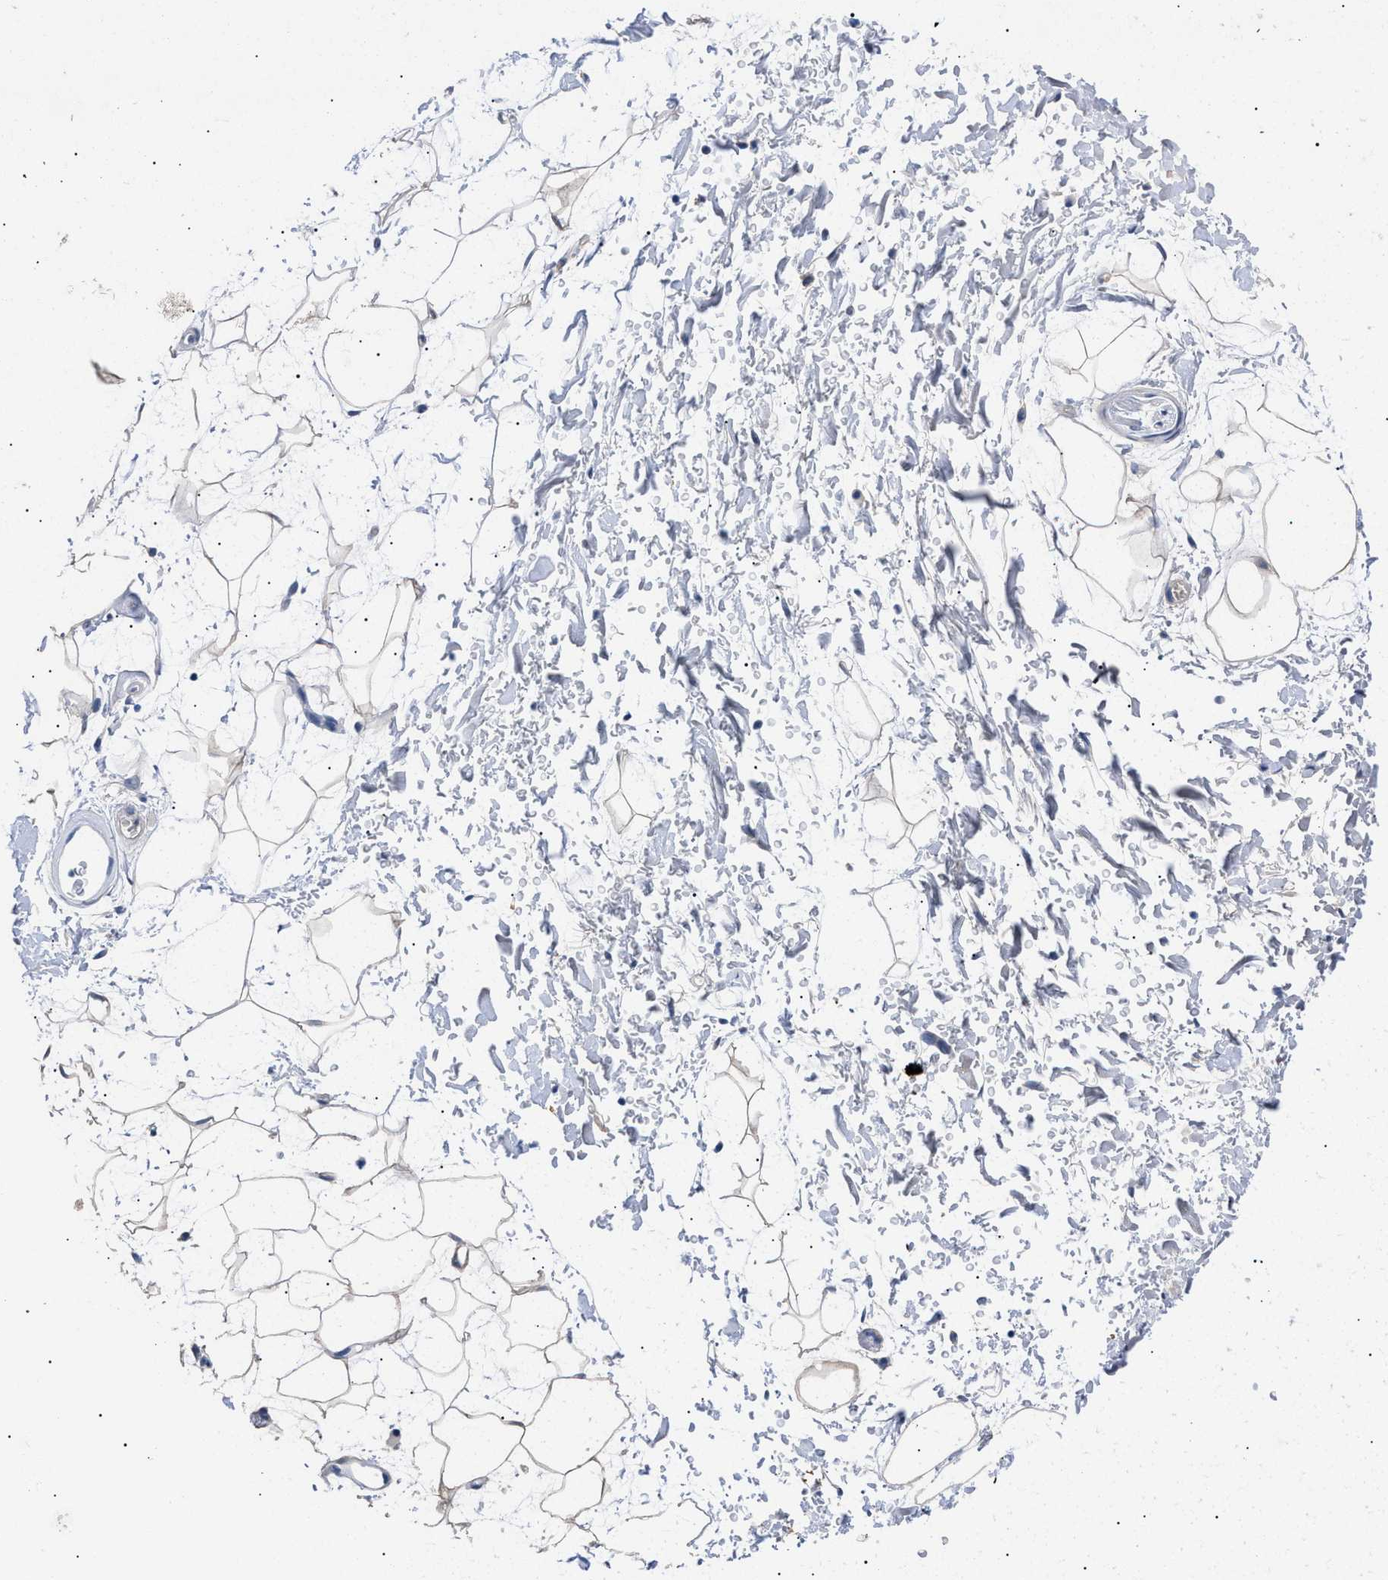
{"staining": {"intensity": "negative", "quantity": "none", "location": "none"}, "tissue": "adipose tissue", "cell_type": "Adipocytes", "image_type": "normal", "snomed": [{"axis": "morphology", "description": "Normal tissue, NOS"}, {"axis": "topography", "description": "Soft tissue"}], "caption": "Protein analysis of unremarkable adipose tissue exhibits no significant staining in adipocytes.", "gene": "PRRT2", "patient": {"sex": "male", "age": 72}}